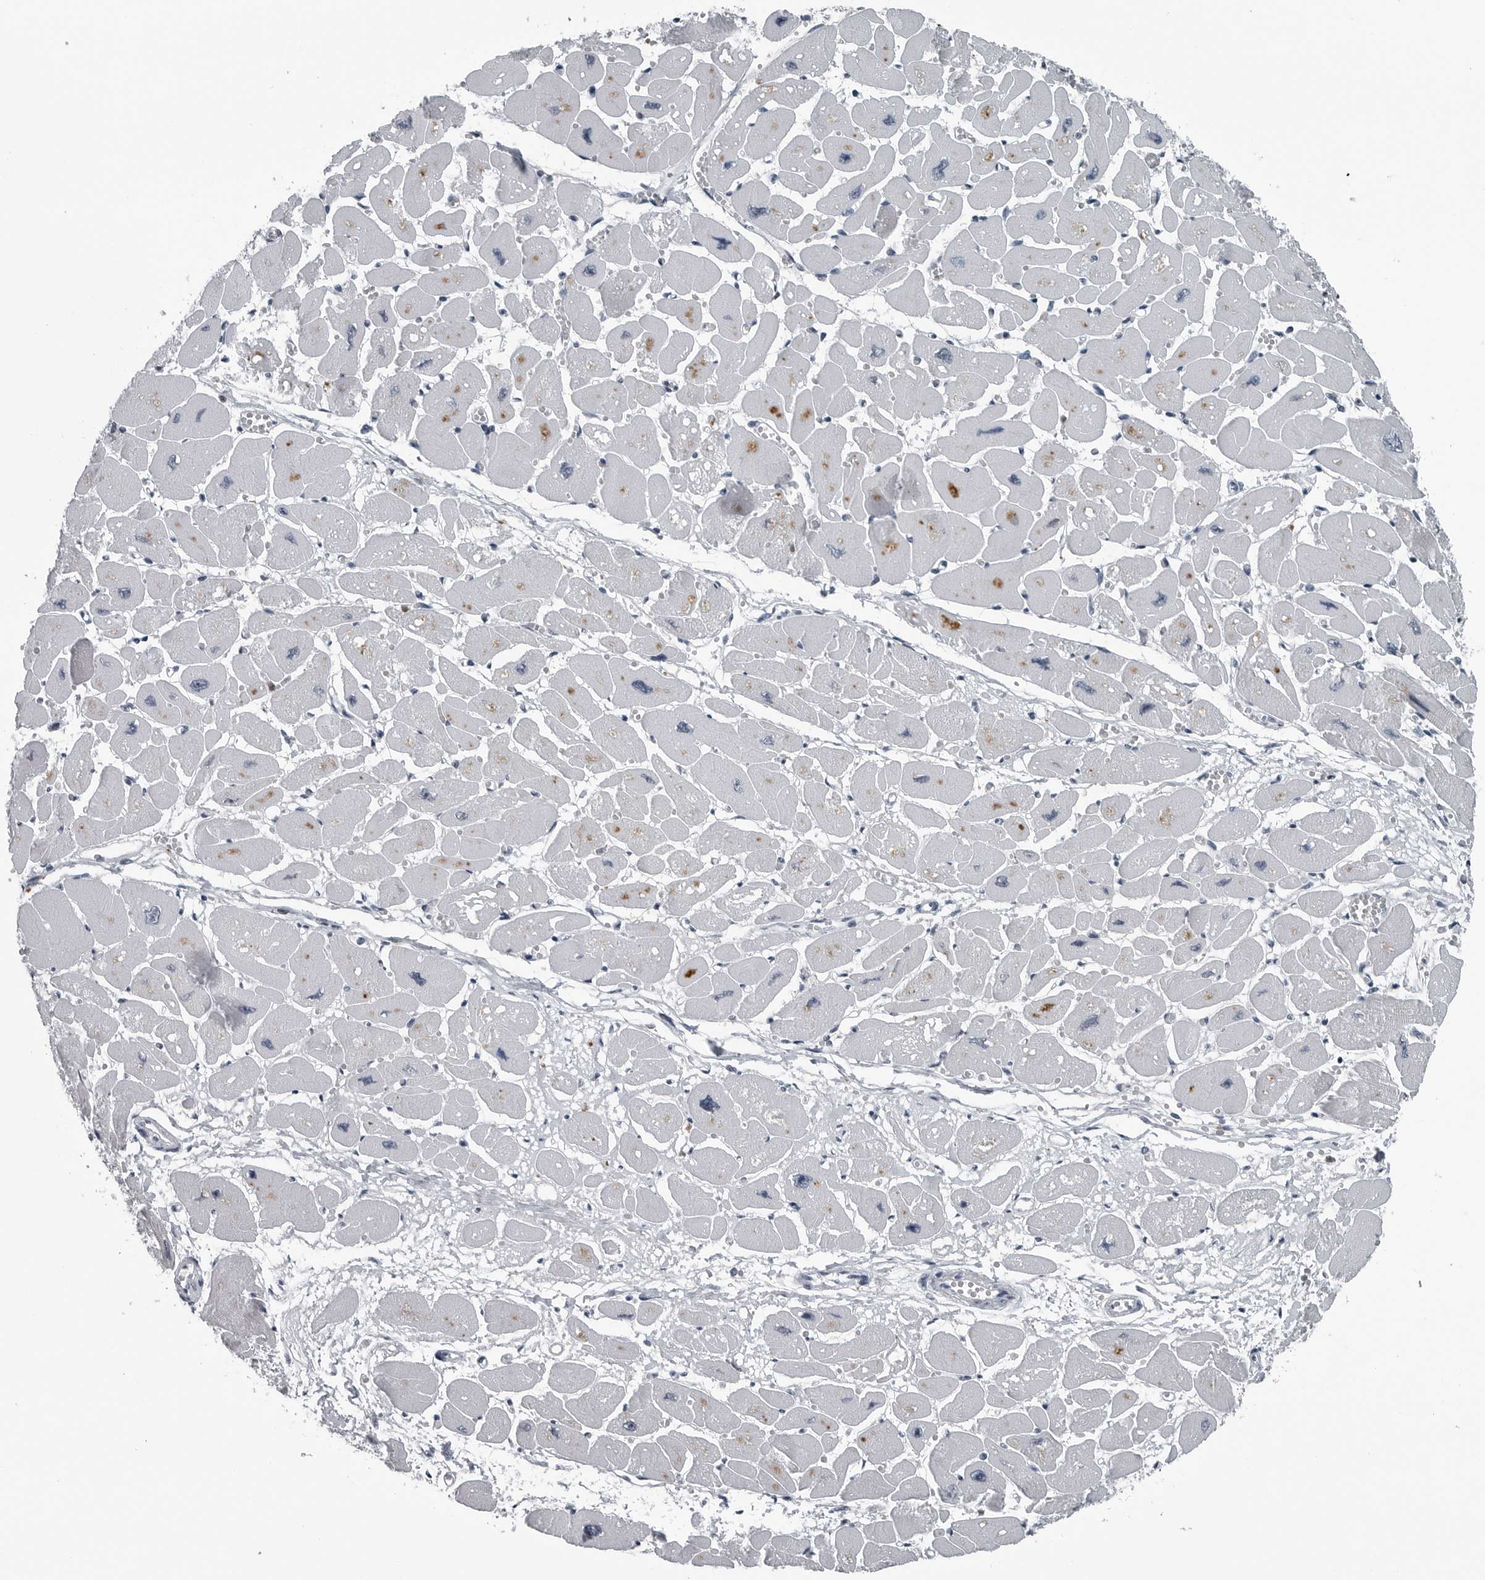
{"staining": {"intensity": "negative", "quantity": "none", "location": "none"}, "tissue": "heart muscle", "cell_type": "Cardiomyocytes", "image_type": "normal", "snomed": [{"axis": "morphology", "description": "Normal tissue, NOS"}, {"axis": "topography", "description": "Heart"}], "caption": "There is no significant expression in cardiomyocytes of heart muscle. The staining was performed using DAB to visualize the protein expression in brown, while the nuclei were stained in blue with hematoxylin (Magnification: 20x).", "gene": "AKR1A1", "patient": {"sex": "female", "age": 54}}